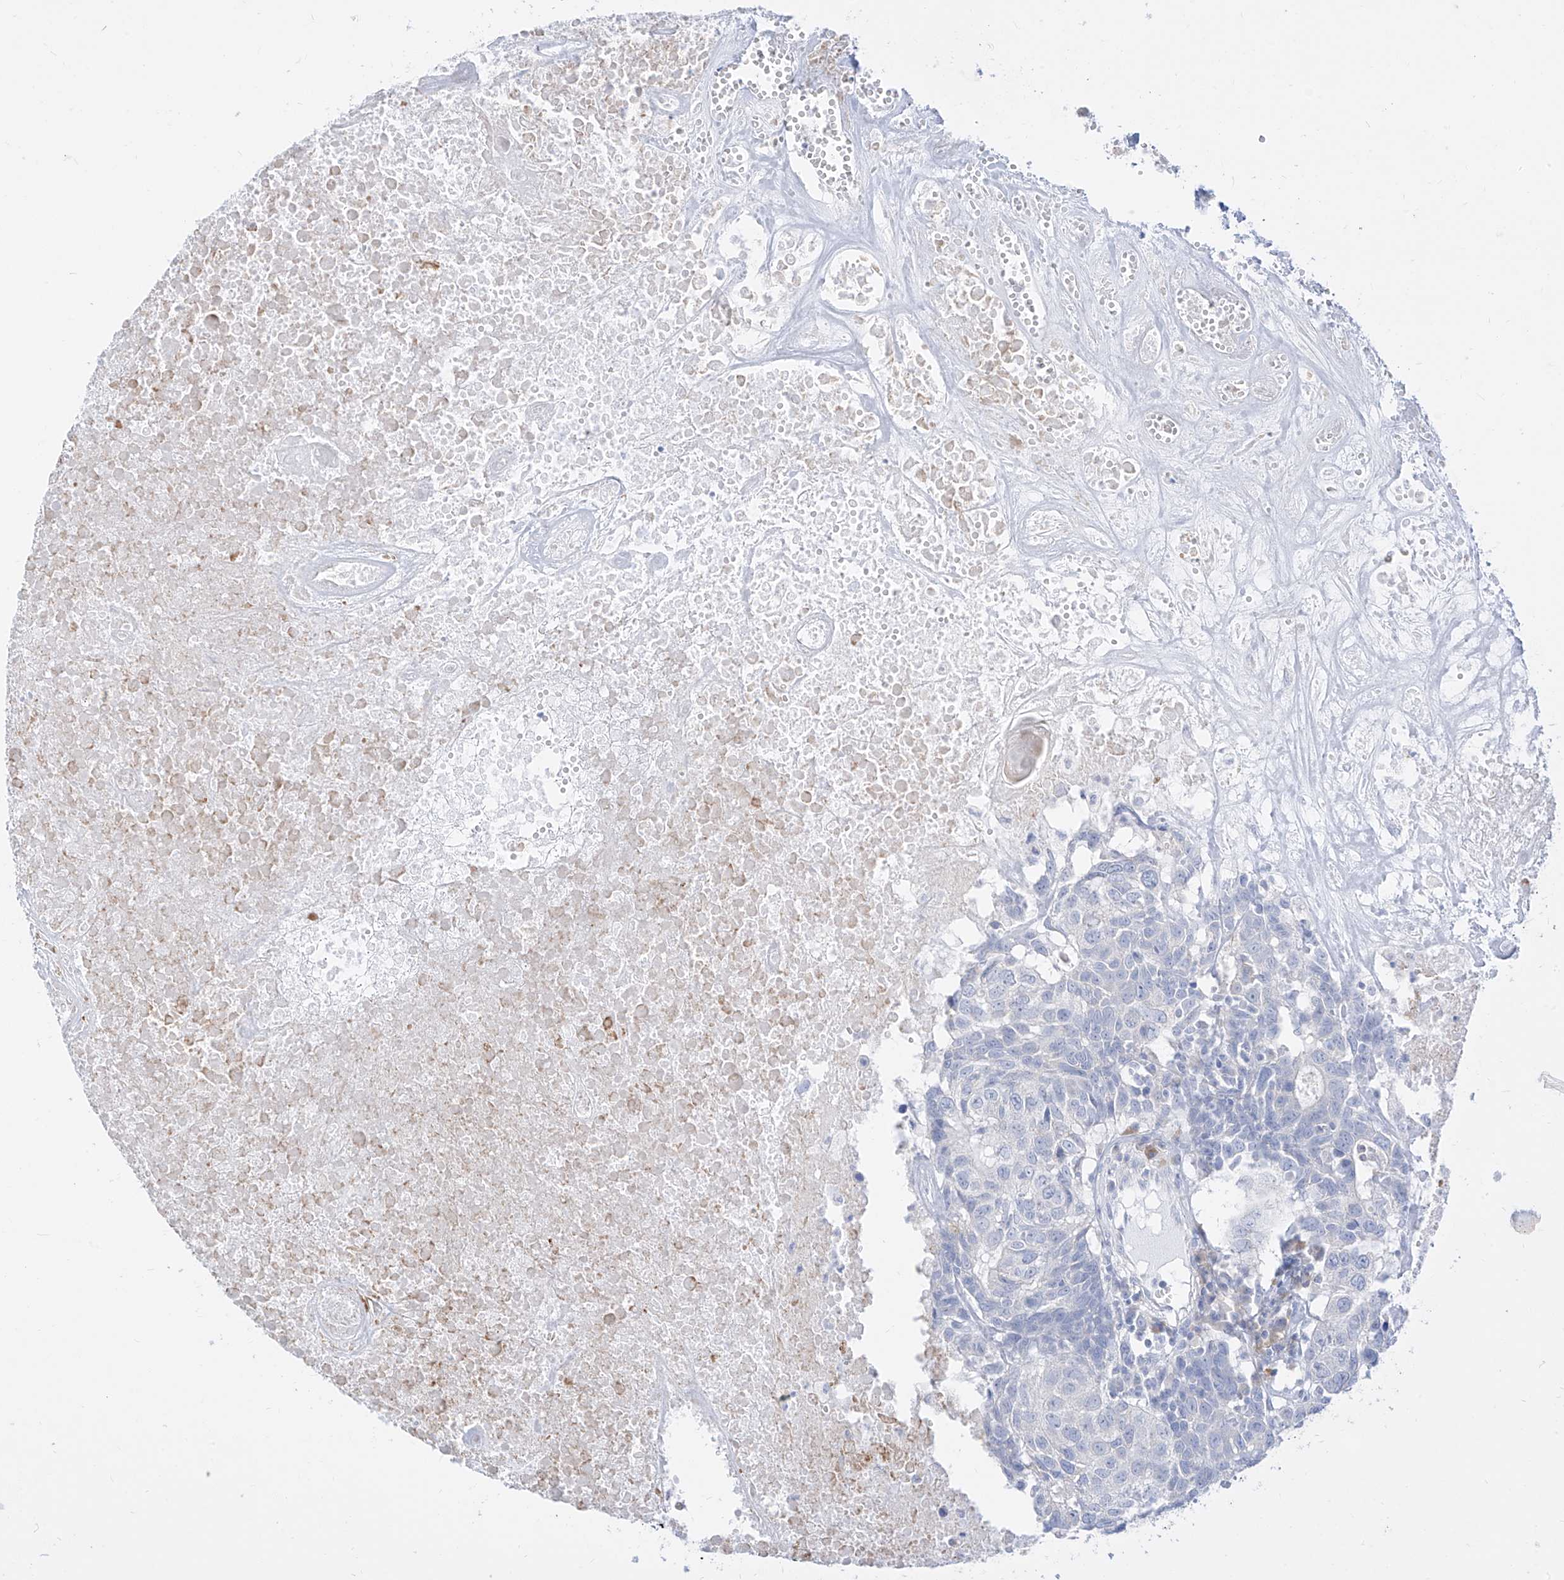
{"staining": {"intensity": "negative", "quantity": "none", "location": "none"}, "tissue": "head and neck cancer", "cell_type": "Tumor cells", "image_type": "cancer", "snomed": [{"axis": "morphology", "description": "Squamous cell carcinoma, NOS"}, {"axis": "topography", "description": "Head-Neck"}], "caption": "This micrograph is of head and neck cancer (squamous cell carcinoma) stained with immunohistochemistry to label a protein in brown with the nuclei are counter-stained blue. There is no staining in tumor cells.", "gene": "SYTL3", "patient": {"sex": "male", "age": 66}}